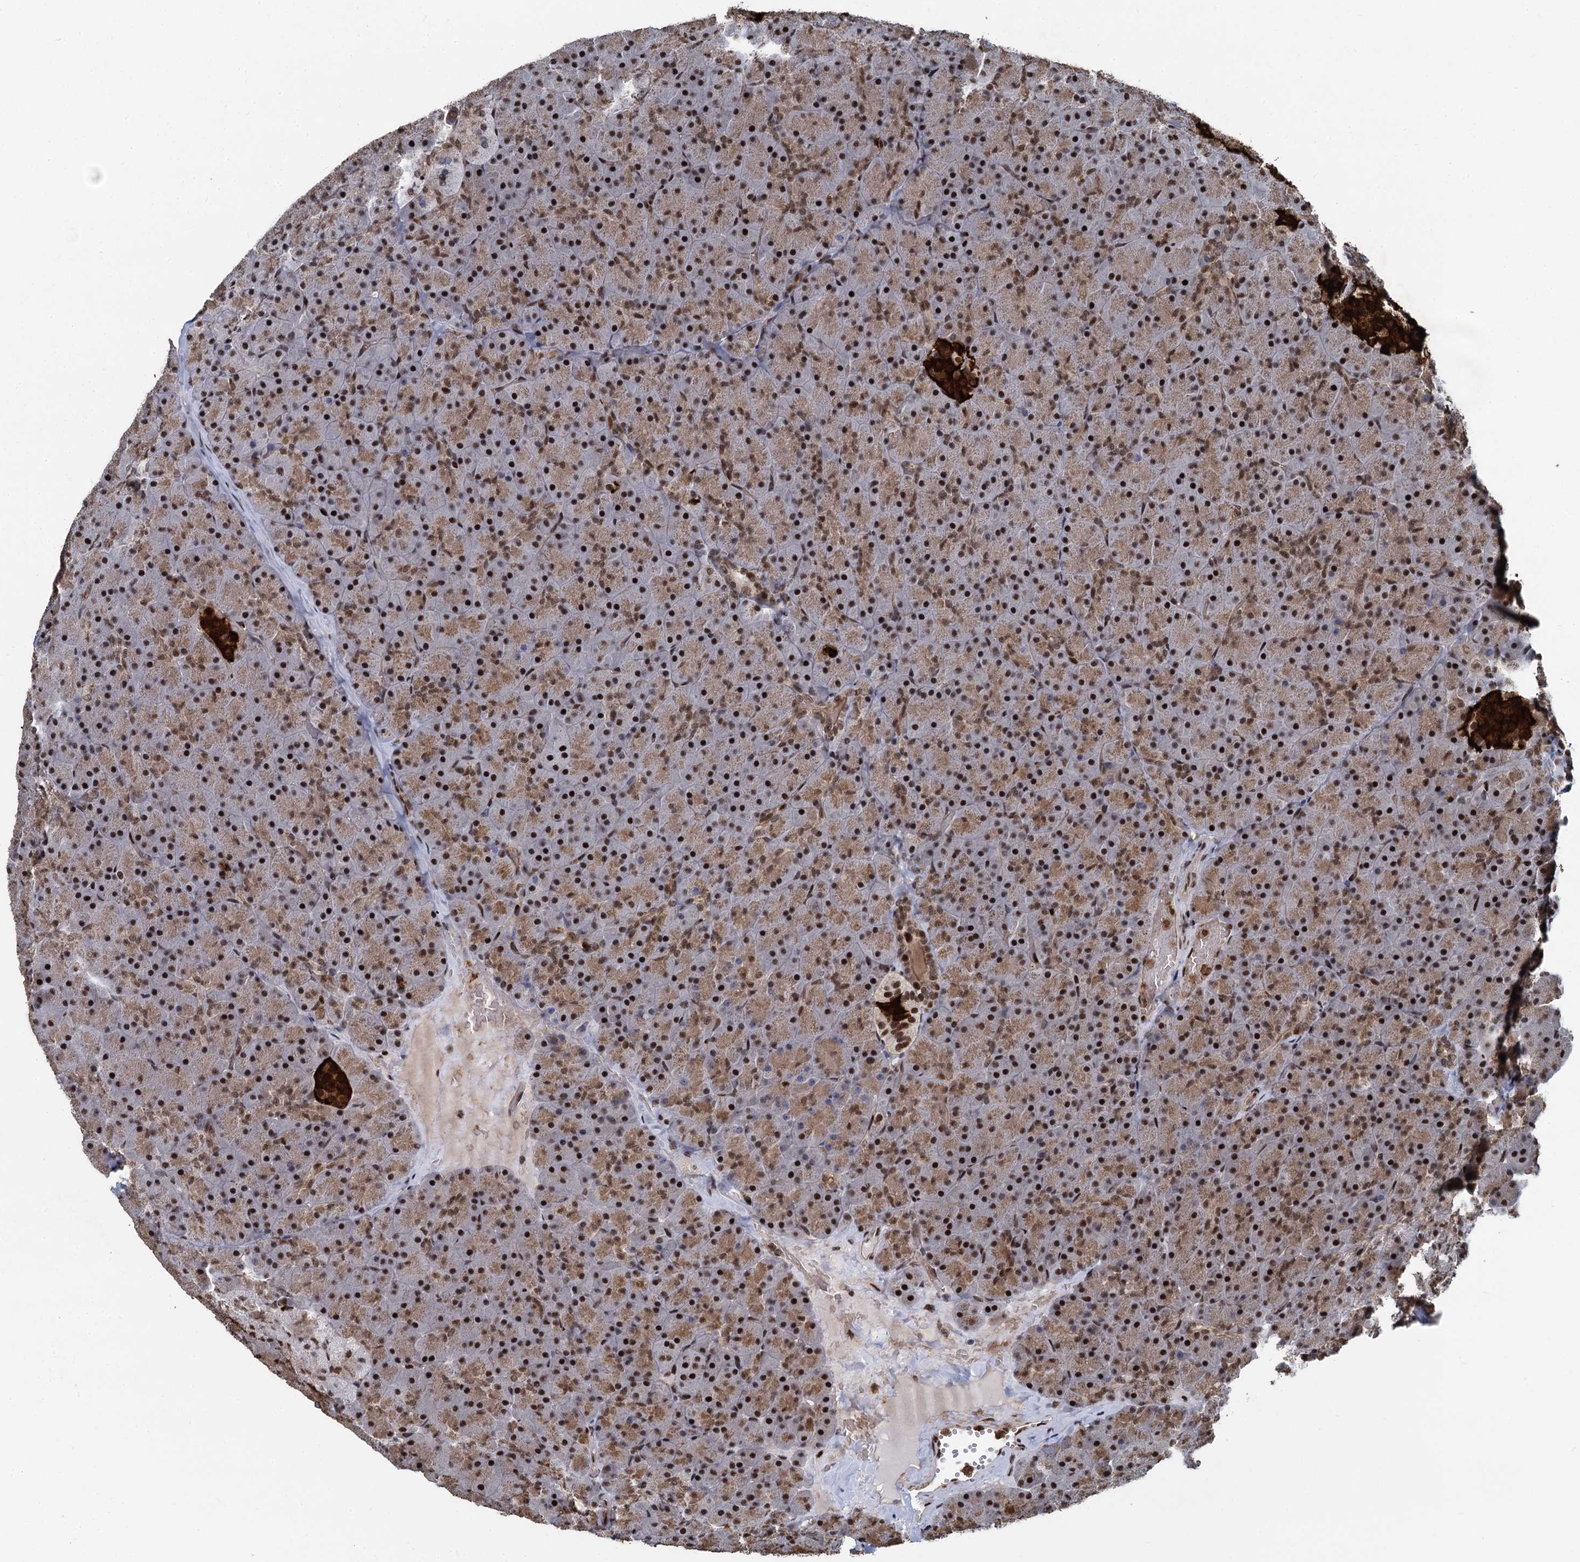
{"staining": {"intensity": "strong", "quantity": "25%-75%", "location": "cytoplasmic/membranous,nuclear"}, "tissue": "pancreas", "cell_type": "Exocrine glandular cells", "image_type": "normal", "snomed": [{"axis": "morphology", "description": "Normal tissue, NOS"}, {"axis": "topography", "description": "Pancreas"}], "caption": "A high-resolution photomicrograph shows immunohistochemistry (IHC) staining of unremarkable pancreas, which reveals strong cytoplasmic/membranous,nuclear positivity in approximately 25%-75% of exocrine glandular cells.", "gene": "ANKRD49", "patient": {"sex": "male", "age": 36}}